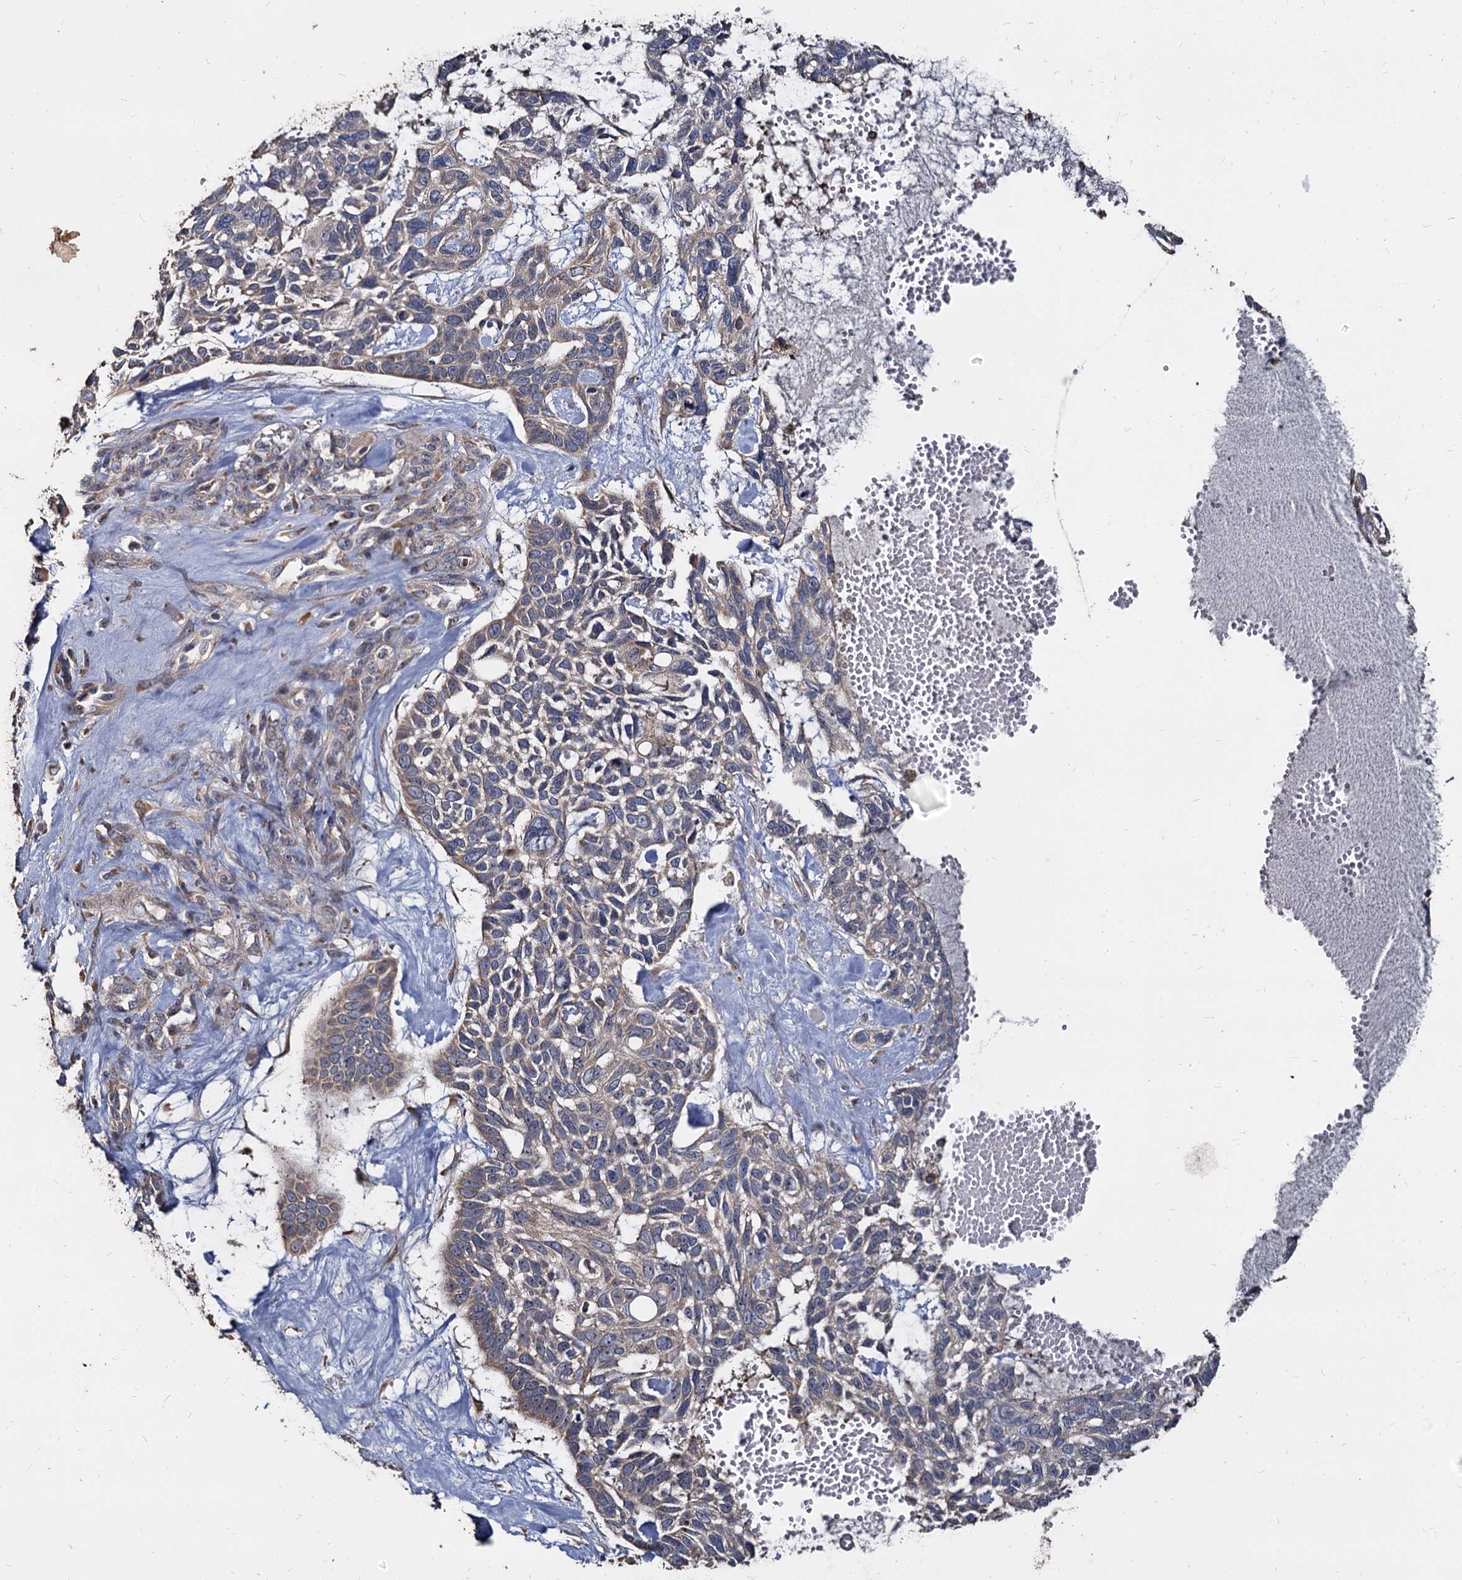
{"staining": {"intensity": "moderate", "quantity": "<25%", "location": "cytoplasmic/membranous"}, "tissue": "skin cancer", "cell_type": "Tumor cells", "image_type": "cancer", "snomed": [{"axis": "morphology", "description": "Basal cell carcinoma"}, {"axis": "topography", "description": "Skin"}], "caption": "A brown stain highlights moderate cytoplasmic/membranous positivity of a protein in human skin basal cell carcinoma tumor cells. Ihc stains the protein in brown and the nuclei are stained blue.", "gene": "WWC3", "patient": {"sex": "male", "age": 88}}